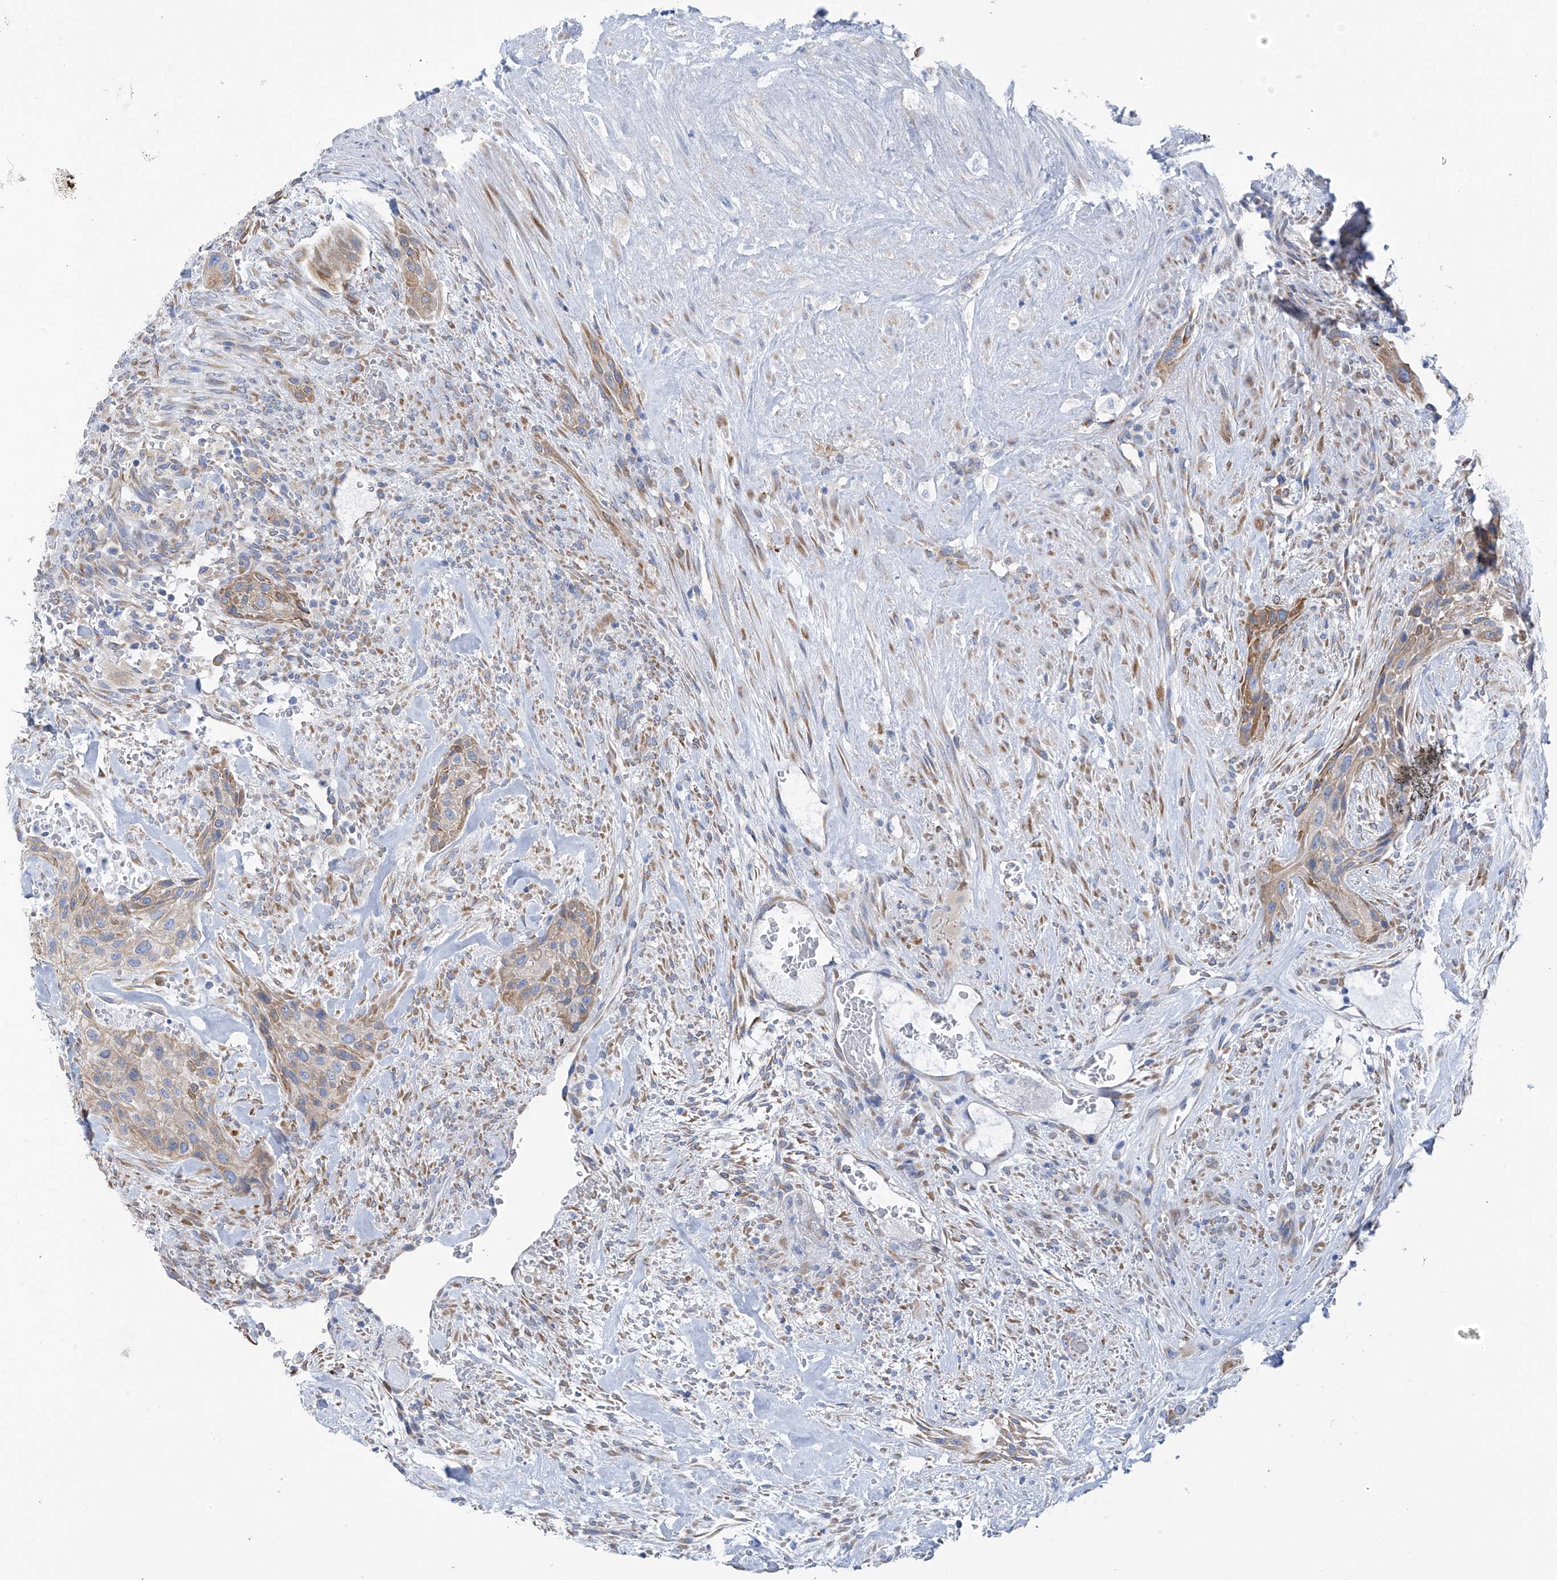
{"staining": {"intensity": "moderate", "quantity": "25%-75%", "location": "cytoplasmic/membranous"}, "tissue": "urothelial cancer", "cell_type": "Tumor cells", "image_type": "cancer", "snomed": [{"axis": "morphology", "description": "Urothelial carcinoma, High grade"}, {"axis": "topography", "description": "Urinary bladder"}], "caption": "Immunohistochemical staining of high-grade urothelial carcinoma demonstrates medium levels of moderate cytoplasmic/membranous protein positivity in approximately 25%-75% of tumor cells.", "gene": "RCN2", "patient": {"sex": "male", "age": 35}}